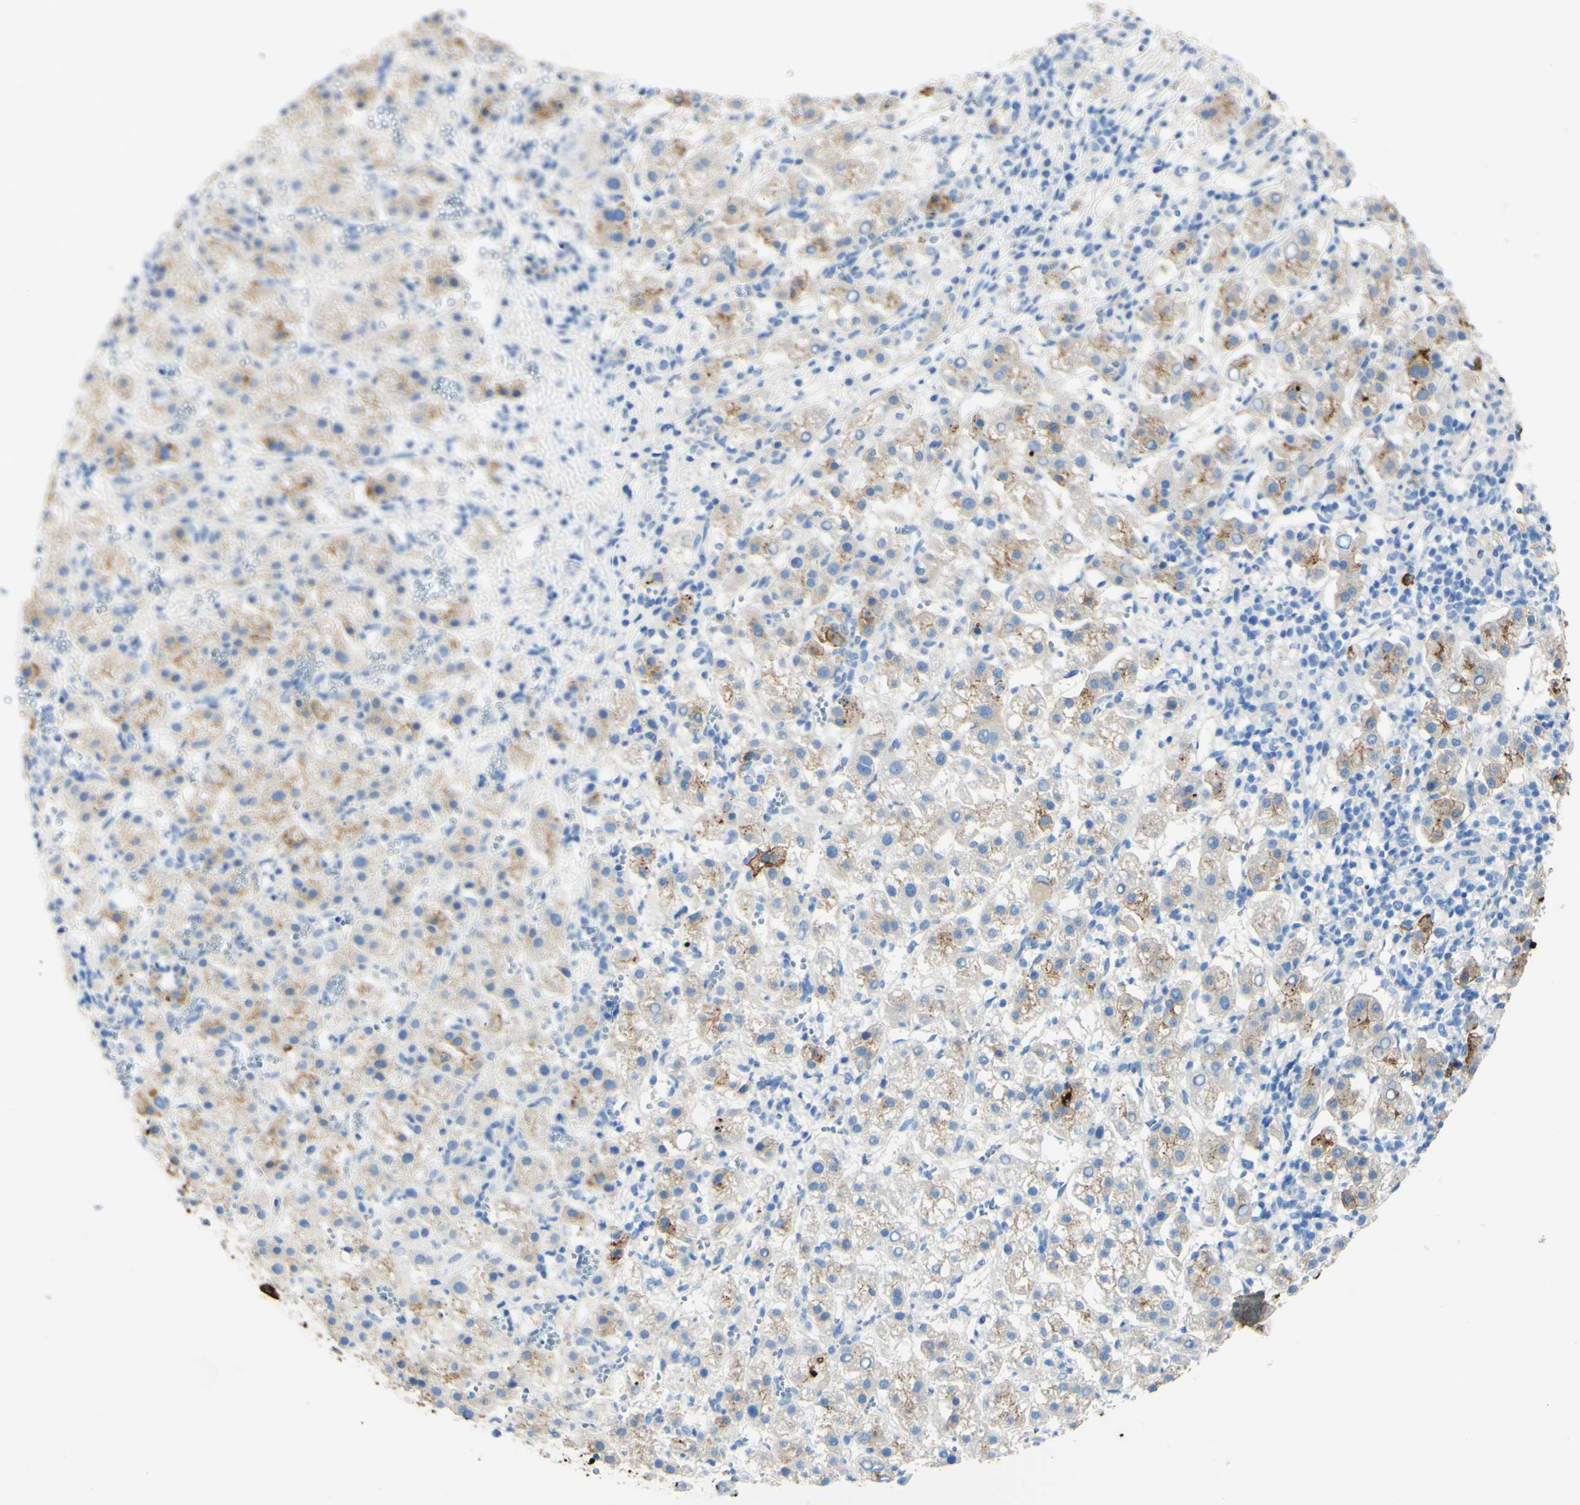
{"staining": {"intensity": "moderate", "quantity": "25%-75%", "location": "cytoplasmic/membranous"}, "tissue": "liver cancer", "cell_type": "Tumor cells", "image_type": "cancer", "snomed": [{"axis": "morphology", "description": "Carcinoma, Hepatocellular, NOS"}, {"axis": "topography", "description": "Liver"}], "caption": "IHC (DAB (3,3'-diaminobenzidine)) staining of liver cancer (hepatocellular carcinoma) demonstrates moderate cytoplasmic/membranous protein positivity in approximately 25%-75% of tumor cells.", "gene": "PIGR", "patient": {"sex": "female", "age": 58}}